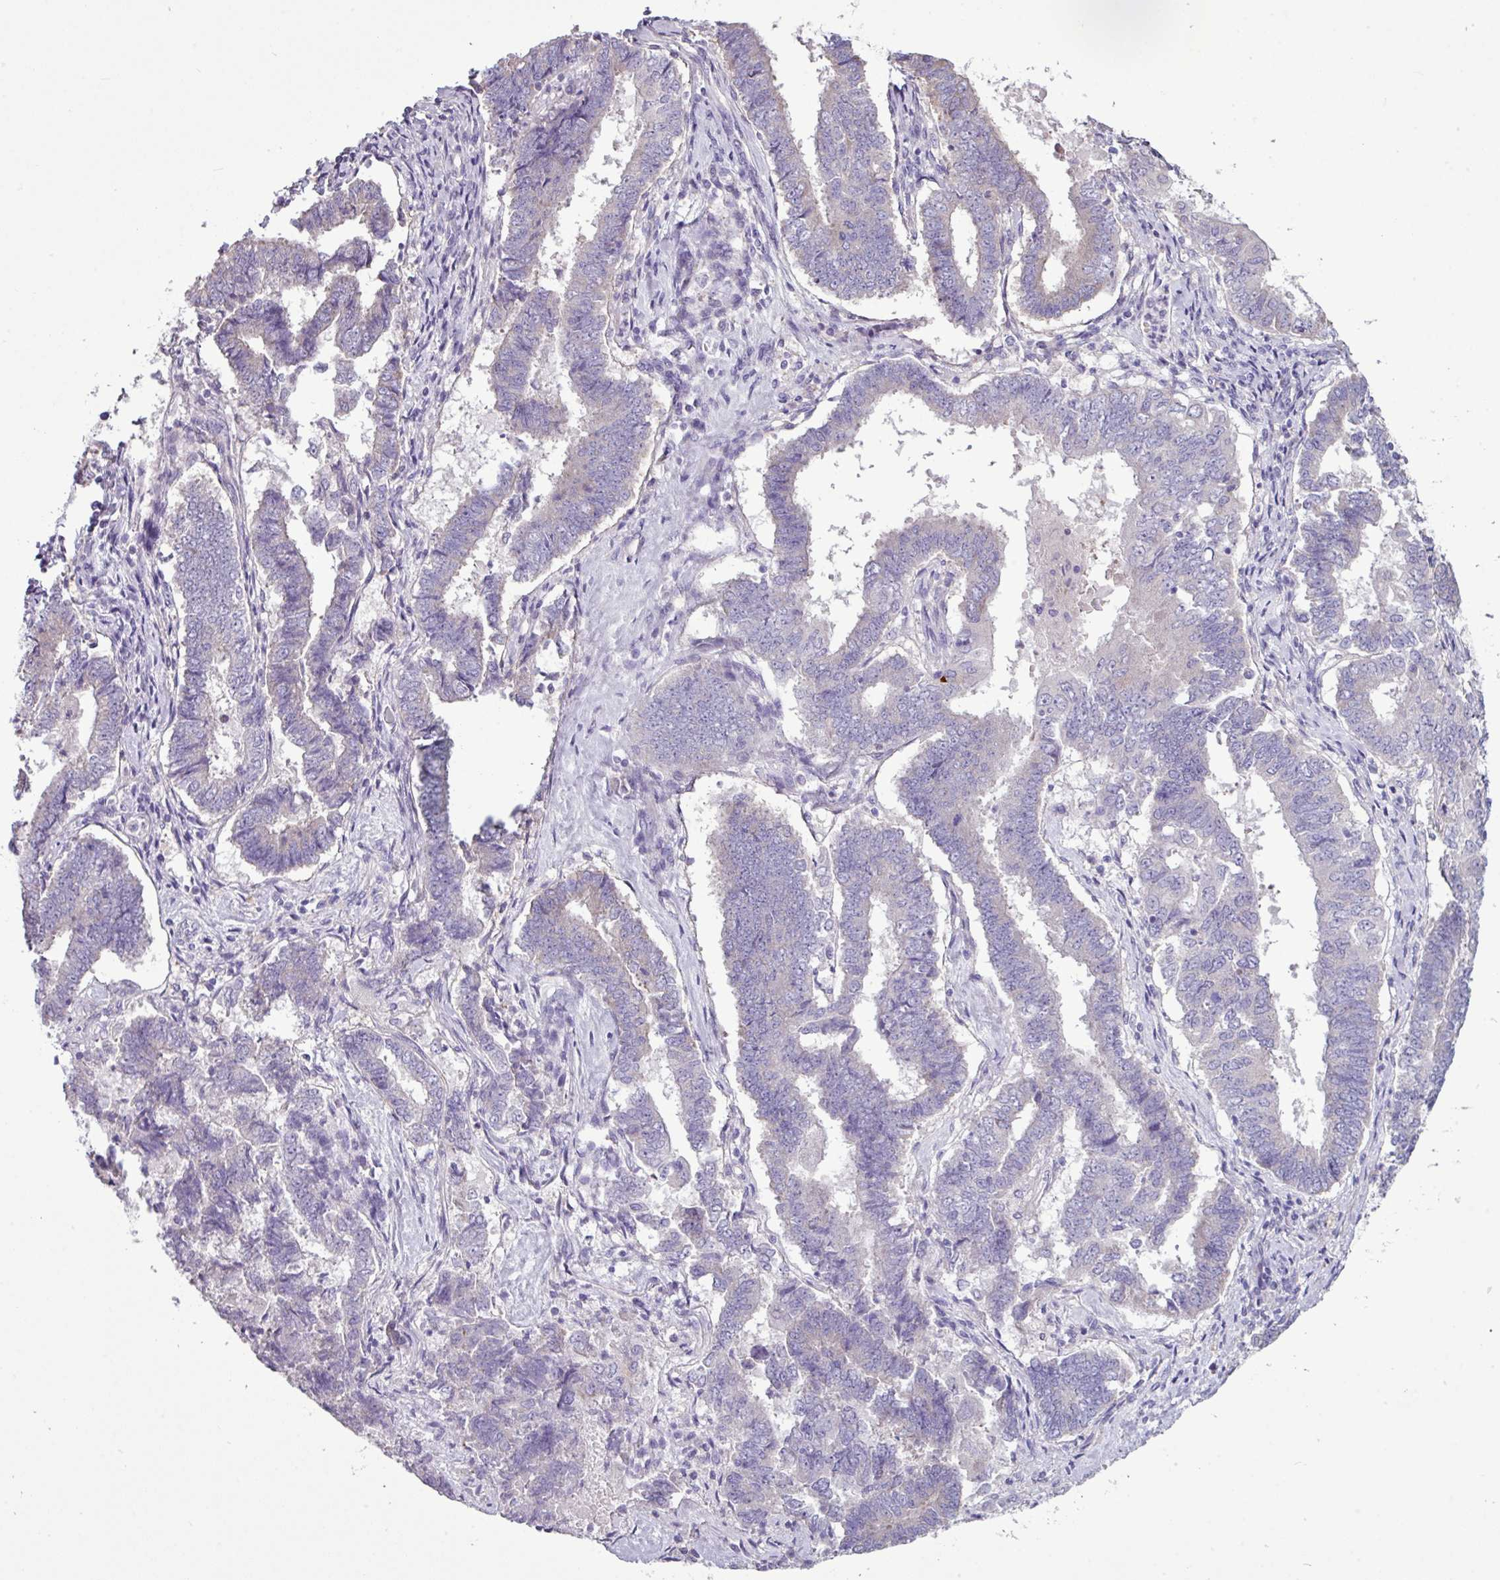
{"staining": {"intensity": "negative", "quantity": "none", "location": "none"}, "tissue": "endometrial cancer", "cell_type": "Tumor cells", "image_type": "cancer", "snomed": [{"axis": "morphology", "description": "Adenocarcinoma, NOS"}, {"axis": "topography", "description": "Endometrium"}], "caption": "There is no significant staining in tumor cells of adenocarcinoma (endometrial).", "gene": "AGAP5", "patient": {"sex": "female", "age": 72}}